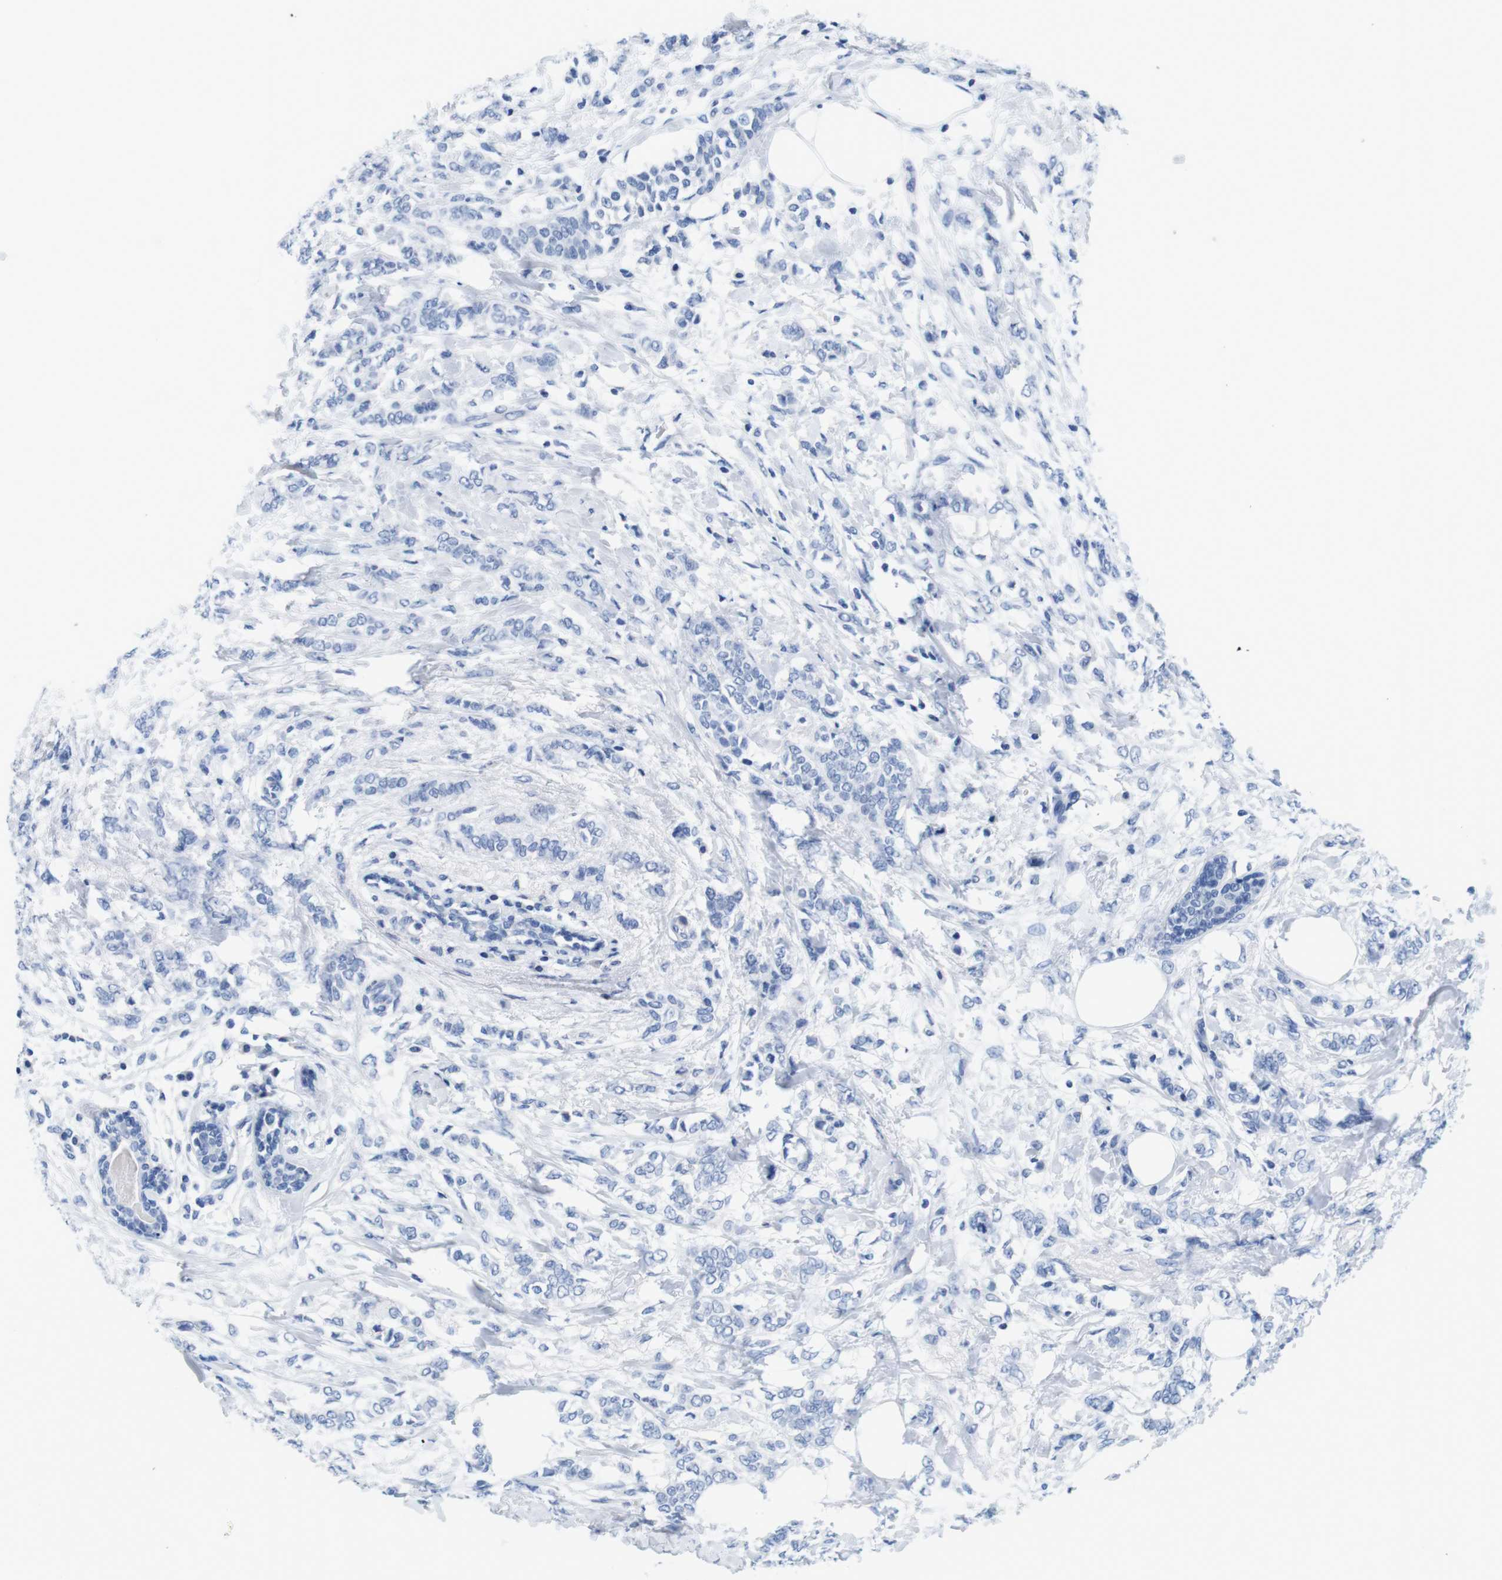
{"staining": {"intensity": "negative", "quantity": "none", "location": "none"}, "tissue": "breast cancer", "cell_type": "Tumor cells", "image_type": "cancer", "snomed": [{"axis": "morphology", "description": "Lobular carcinoma, in situ"}, {"axis": "morphology", "description": "Lobular carcinoma"}, {"axis": "topography", "description": "Breast"}], "caption": "High magnification brightfield microscopy of breast lobular carcinoma in situ stained with DAB (3,3'-diaminobenzidine) (brown) and counterstained with hematoxylin (blue): tumor cells show no significant expression.", "gene": "MAP6", "patient": {"sex": "female", "age": 41}}